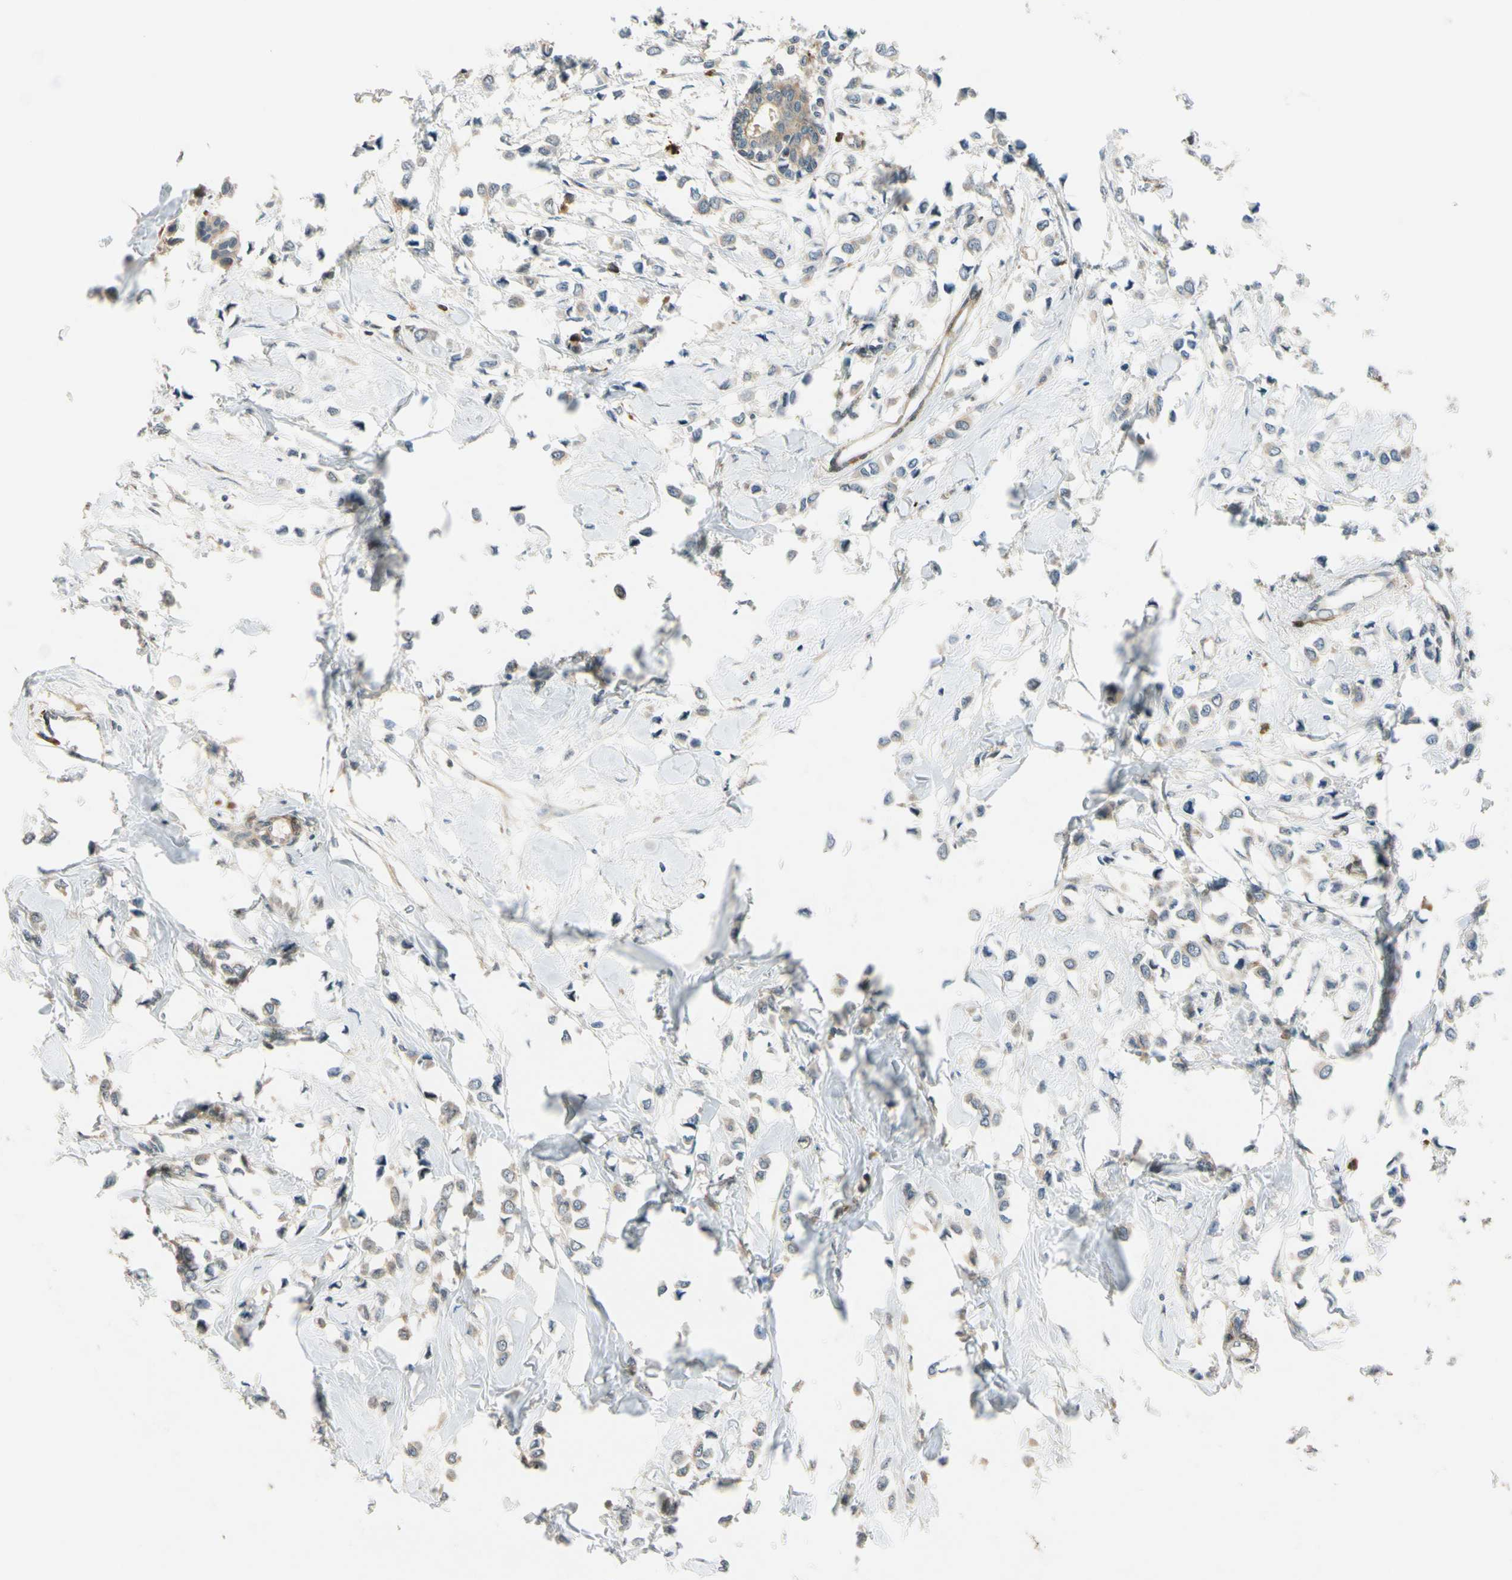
{"staining": {"intensity": "negative", "quantity": "none", "location": "none"}, "tissue": "breast cancer", "cell_type": "Tumor cells", "image_type": "cancer", "snomed": [{"axis": "morphology", "description": "Lobular carcinoma"}, {"axis": "topography", "description": "Breast"}], "caption": "Tumor cells show no significant protein positivity in breast lobular carcinoma.", "gene": "RASGRF1", "patient": {"sex": "female", "age": 51}}